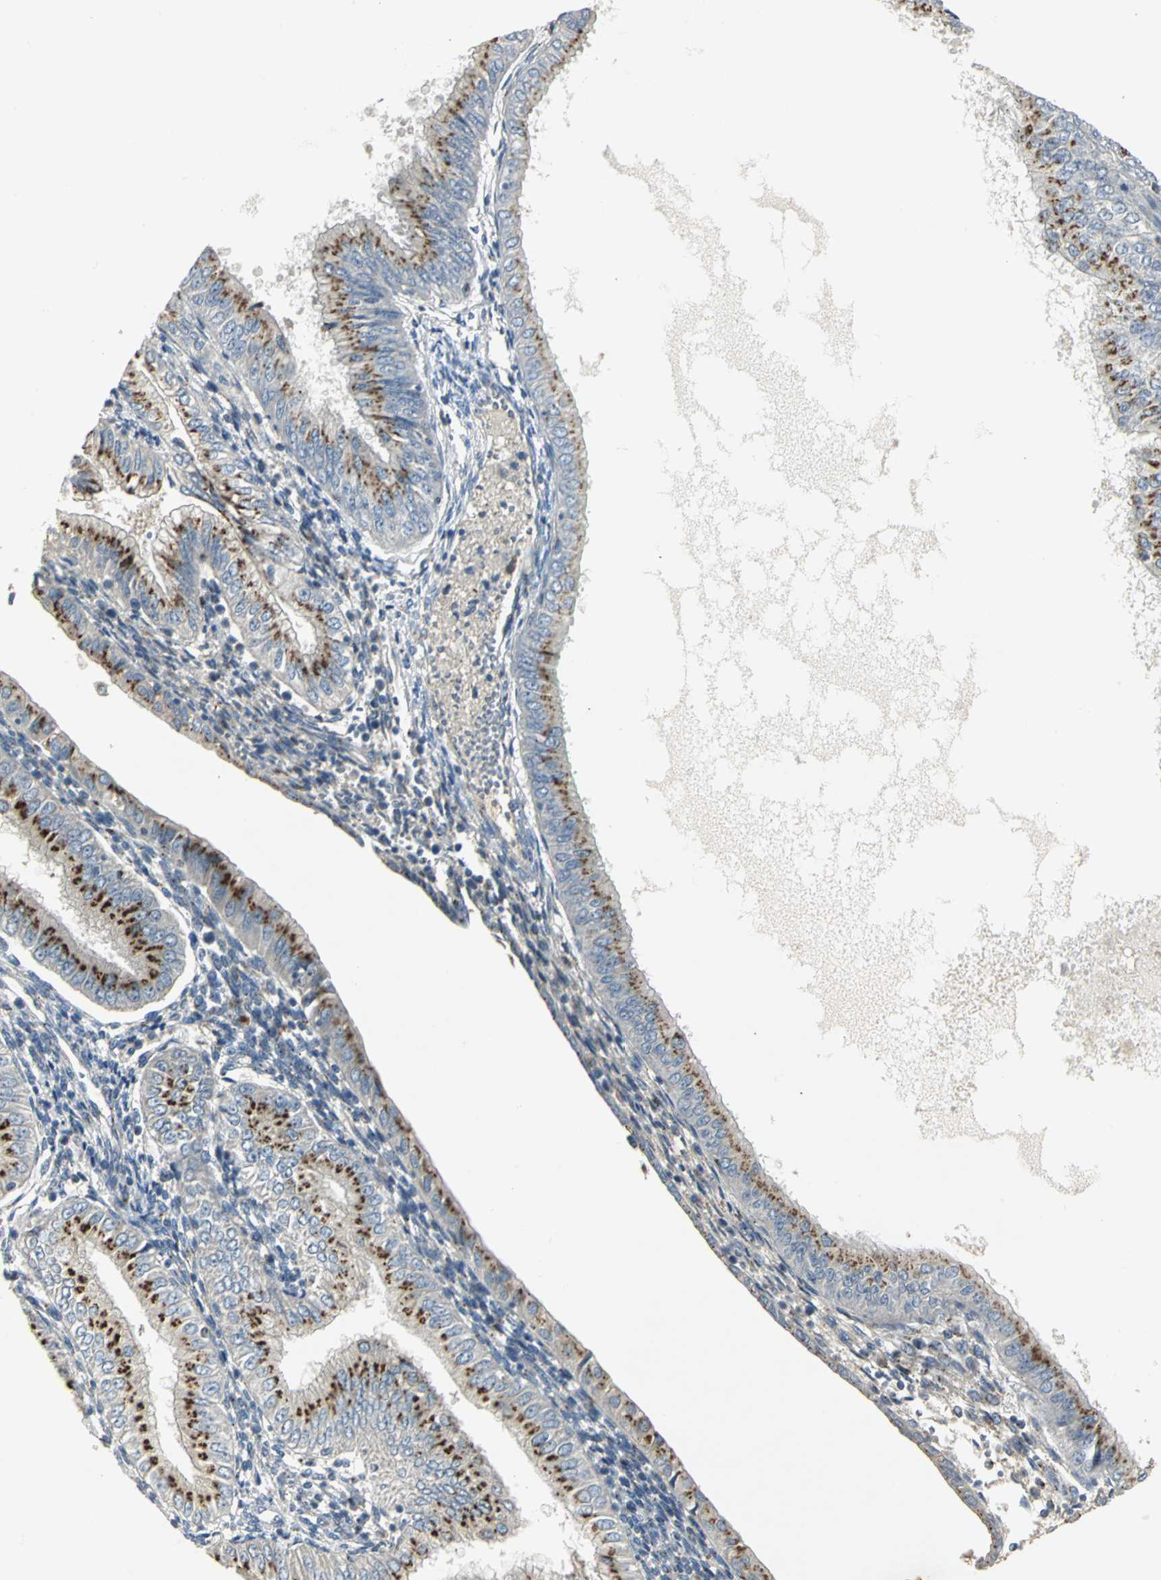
{"staining": {"intensity": "strong", "quantity": ">75%", "location": "cytoplasmic/membranous"}, "tissue": "endometrial cancer", "cell_type": "Tumor cells", "image_type": "cancer", "snomed": [{"axis": "morphology", "description": "Adenocarcinoma, NOS"}, {"axis": "topography", "description": "Endometrium"}], "caption": "Human endometrial adenocarcinoma stained for a protein (brown) demonstrates strong cytoplasmic/membranous positive expression in approximately >75% of tumor cells.", "gene": "TM9SF2", "patient": {"sex": "female", "age": 53}}